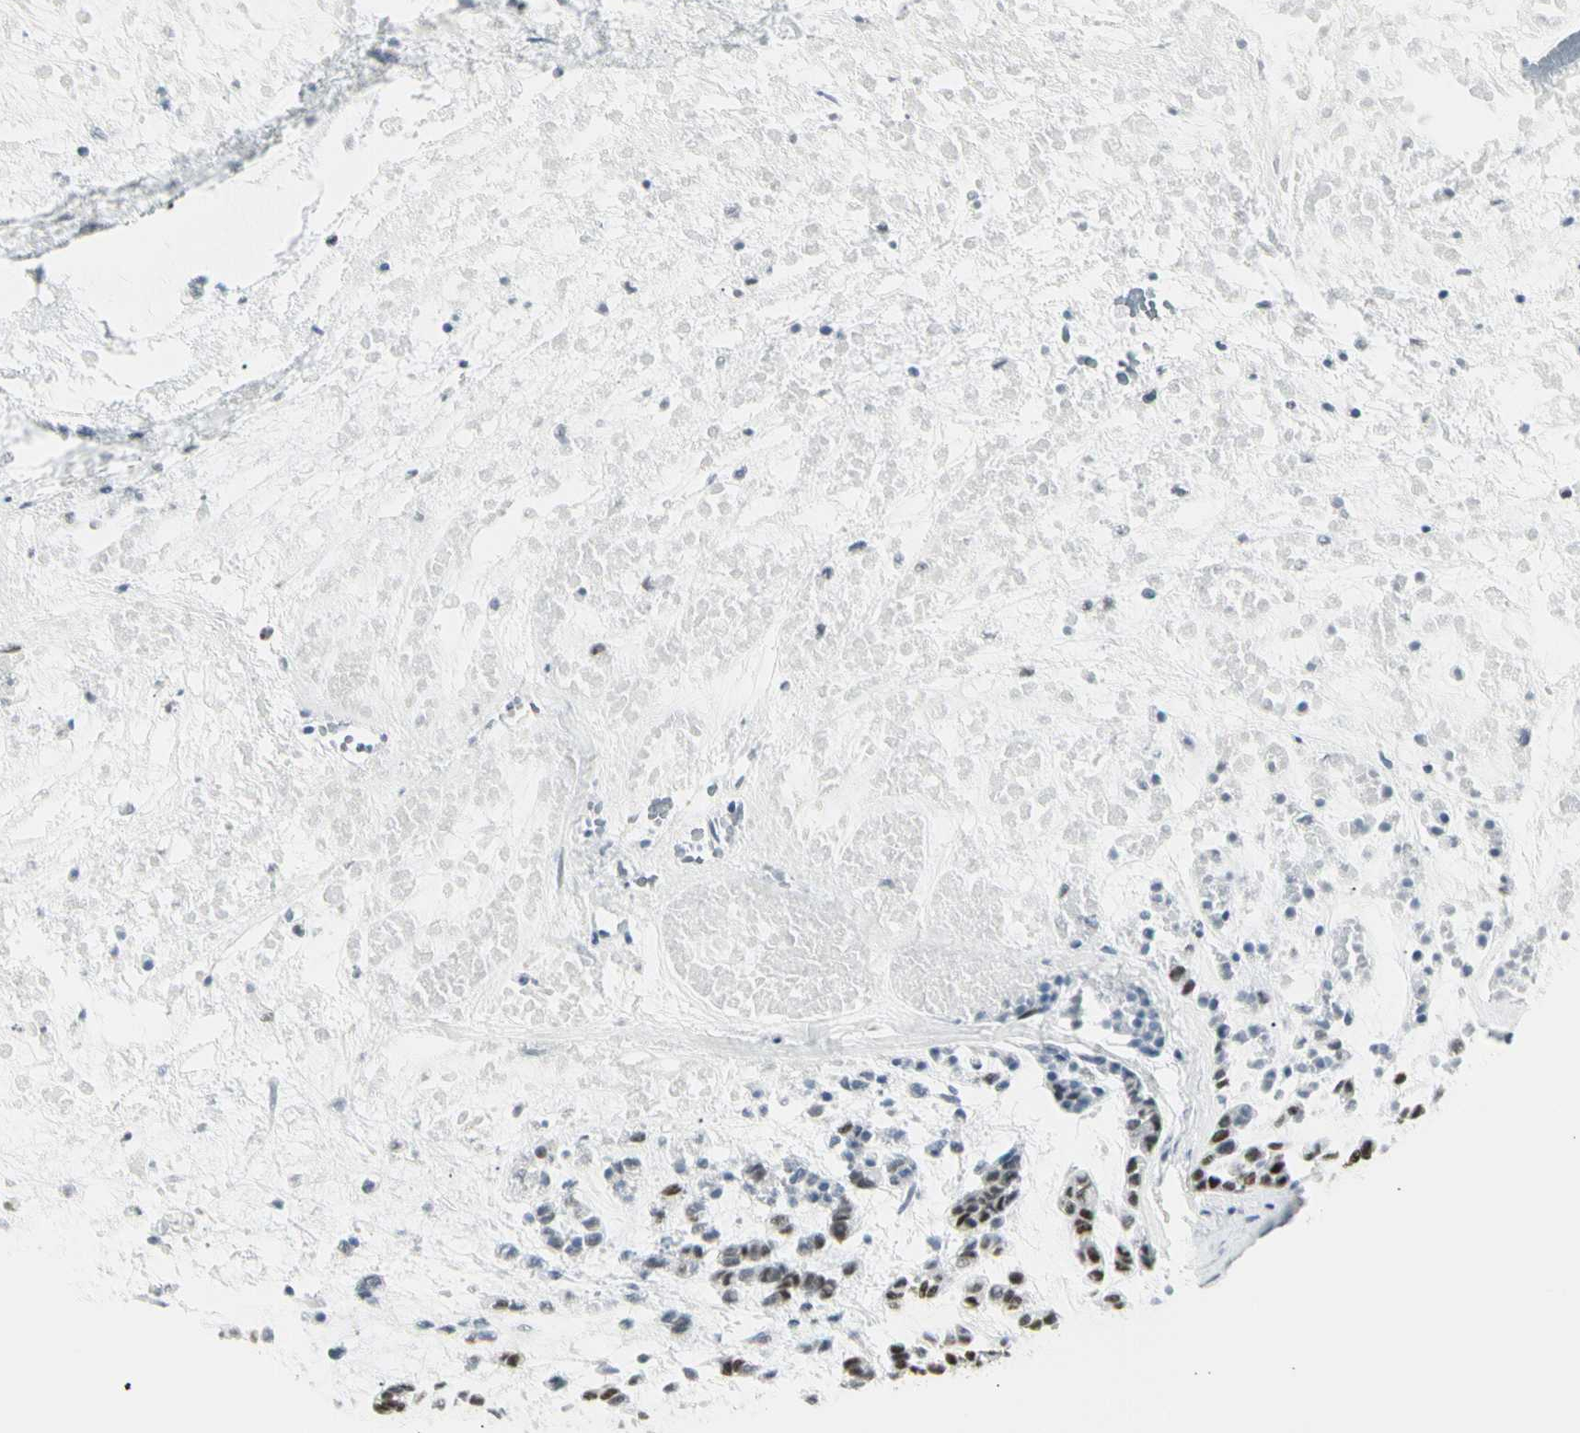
{"staining": {"intensity": "moderate", "quantity": ">75%", "location": "nuclear"}, "tissue": "head and neck cancer", "cell_type": "Tumor cells", "image_type": "cancer", "snomed": [{"axis": "morphology", "description": "Adenocarcinoma, NOS"}, {"axis": "morphology", "description": "Adenoma, NOS"}, {"axis": "topography", "description": "Head-Neck"}], "caption": "This photomicrograph demonstrates IHC staining of head and neck cancer (adenocarcinoma), with medium moderate nuclear staining in about >75% of tumor cells.", "gene": "ZBTB7B", "patient": {"sex": "female", "age": 55}}